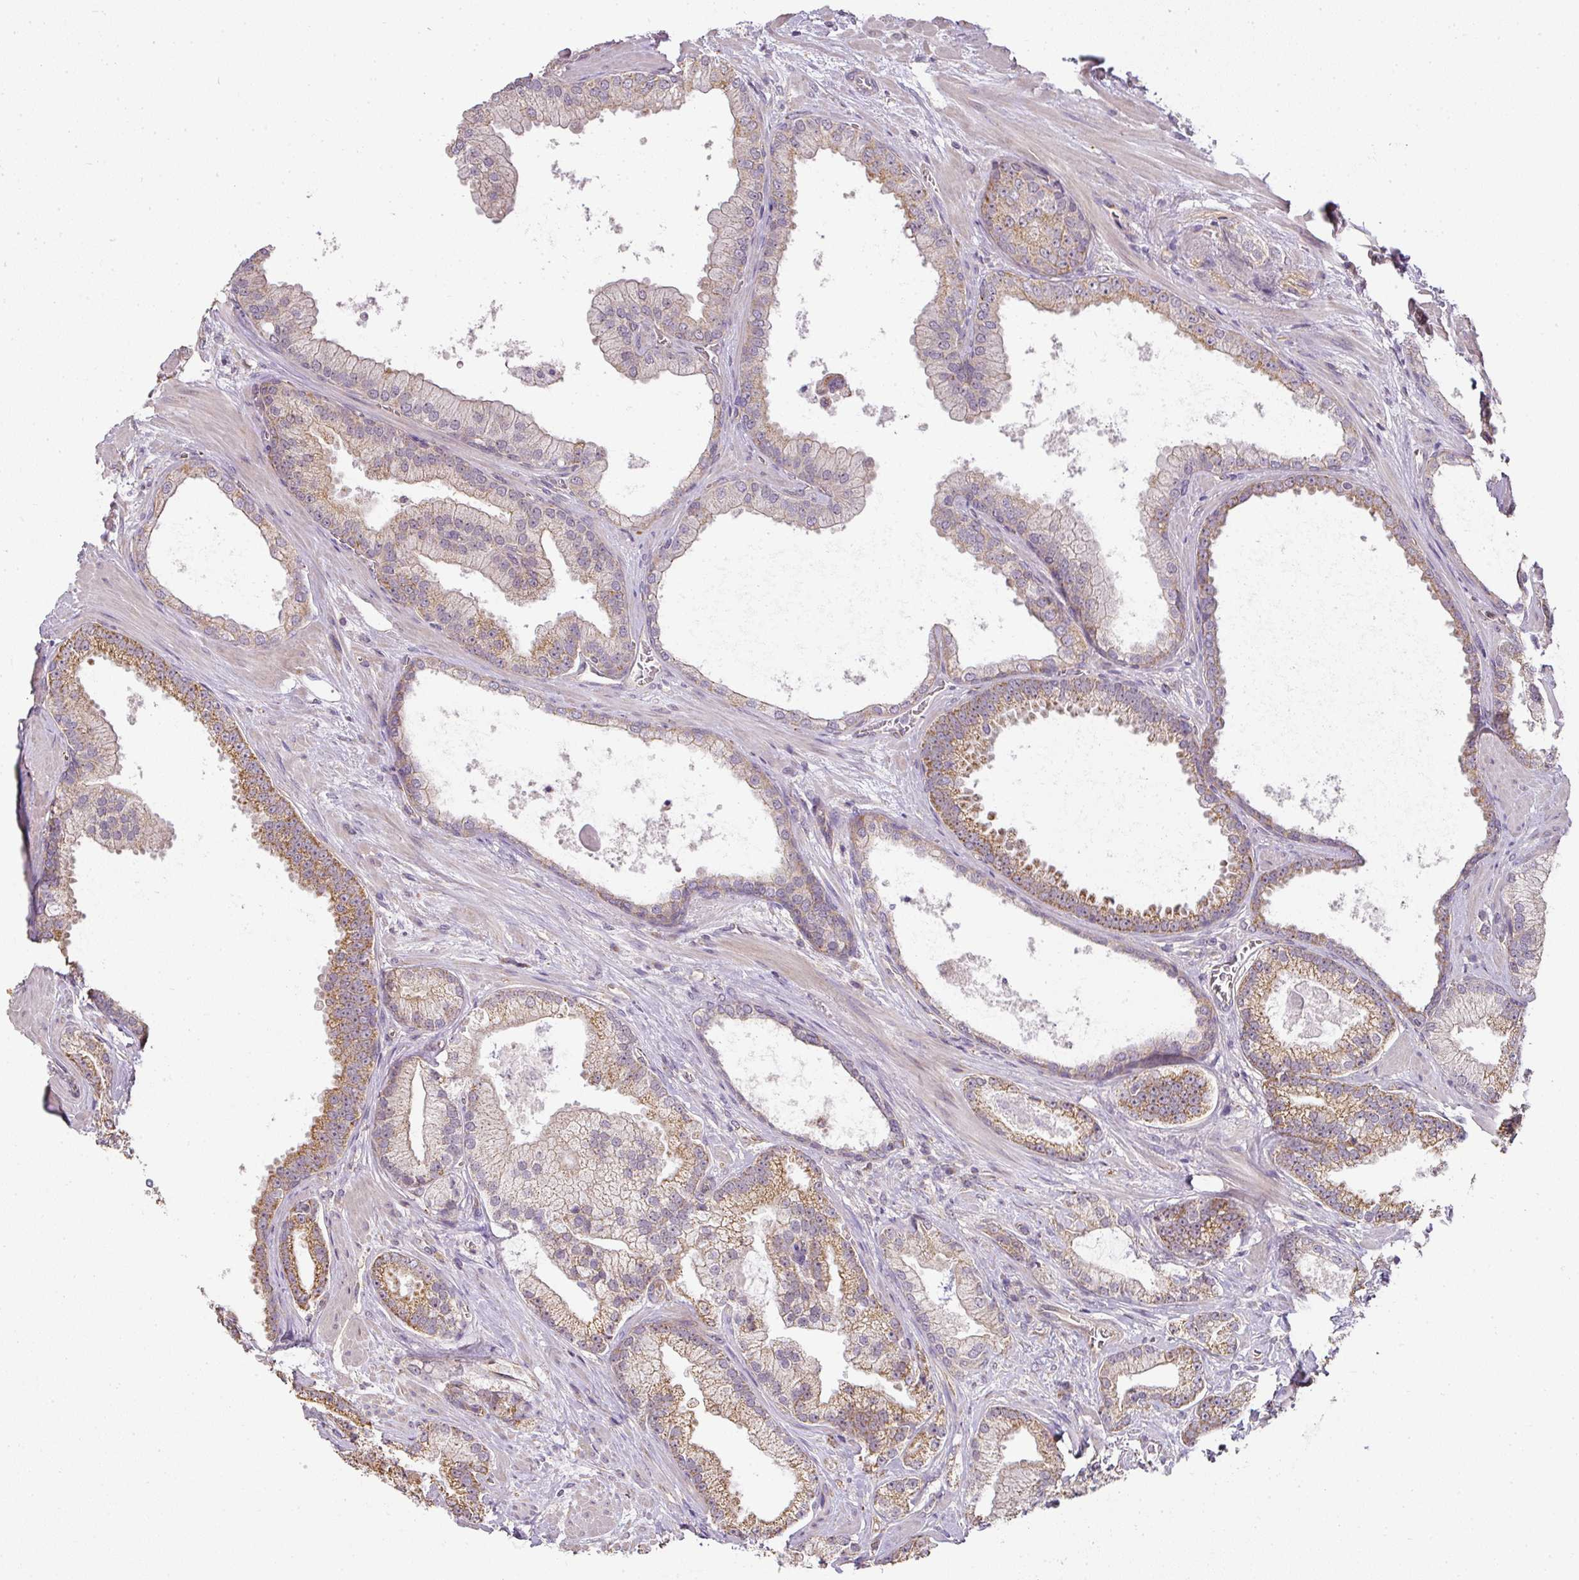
{"staining": {"intensity": "moderate", "quantity": "25%-75%", "location": "cytoplasmic/membranous"}, "tissue": "prostate cancer", "cell_type": "Tumor cells", "image_type": "cancer", "snomed": [{"axis": "morphology", "description": "Adenocarcinoma, High grade"}, {"axis": "topography", "description": "Prostate"}], "caption": "An immunohistochemistry (IHC) micrograph of neoplastic tissue is shown. Protein staining in brown highlights moderate cytoplasmic/membranous positivity in prostate cancer (adenocarcinoma (high-grade)) within tumor cells.", "gene": "MYOM2", "patient": {"sex": "male", "age": 68}}